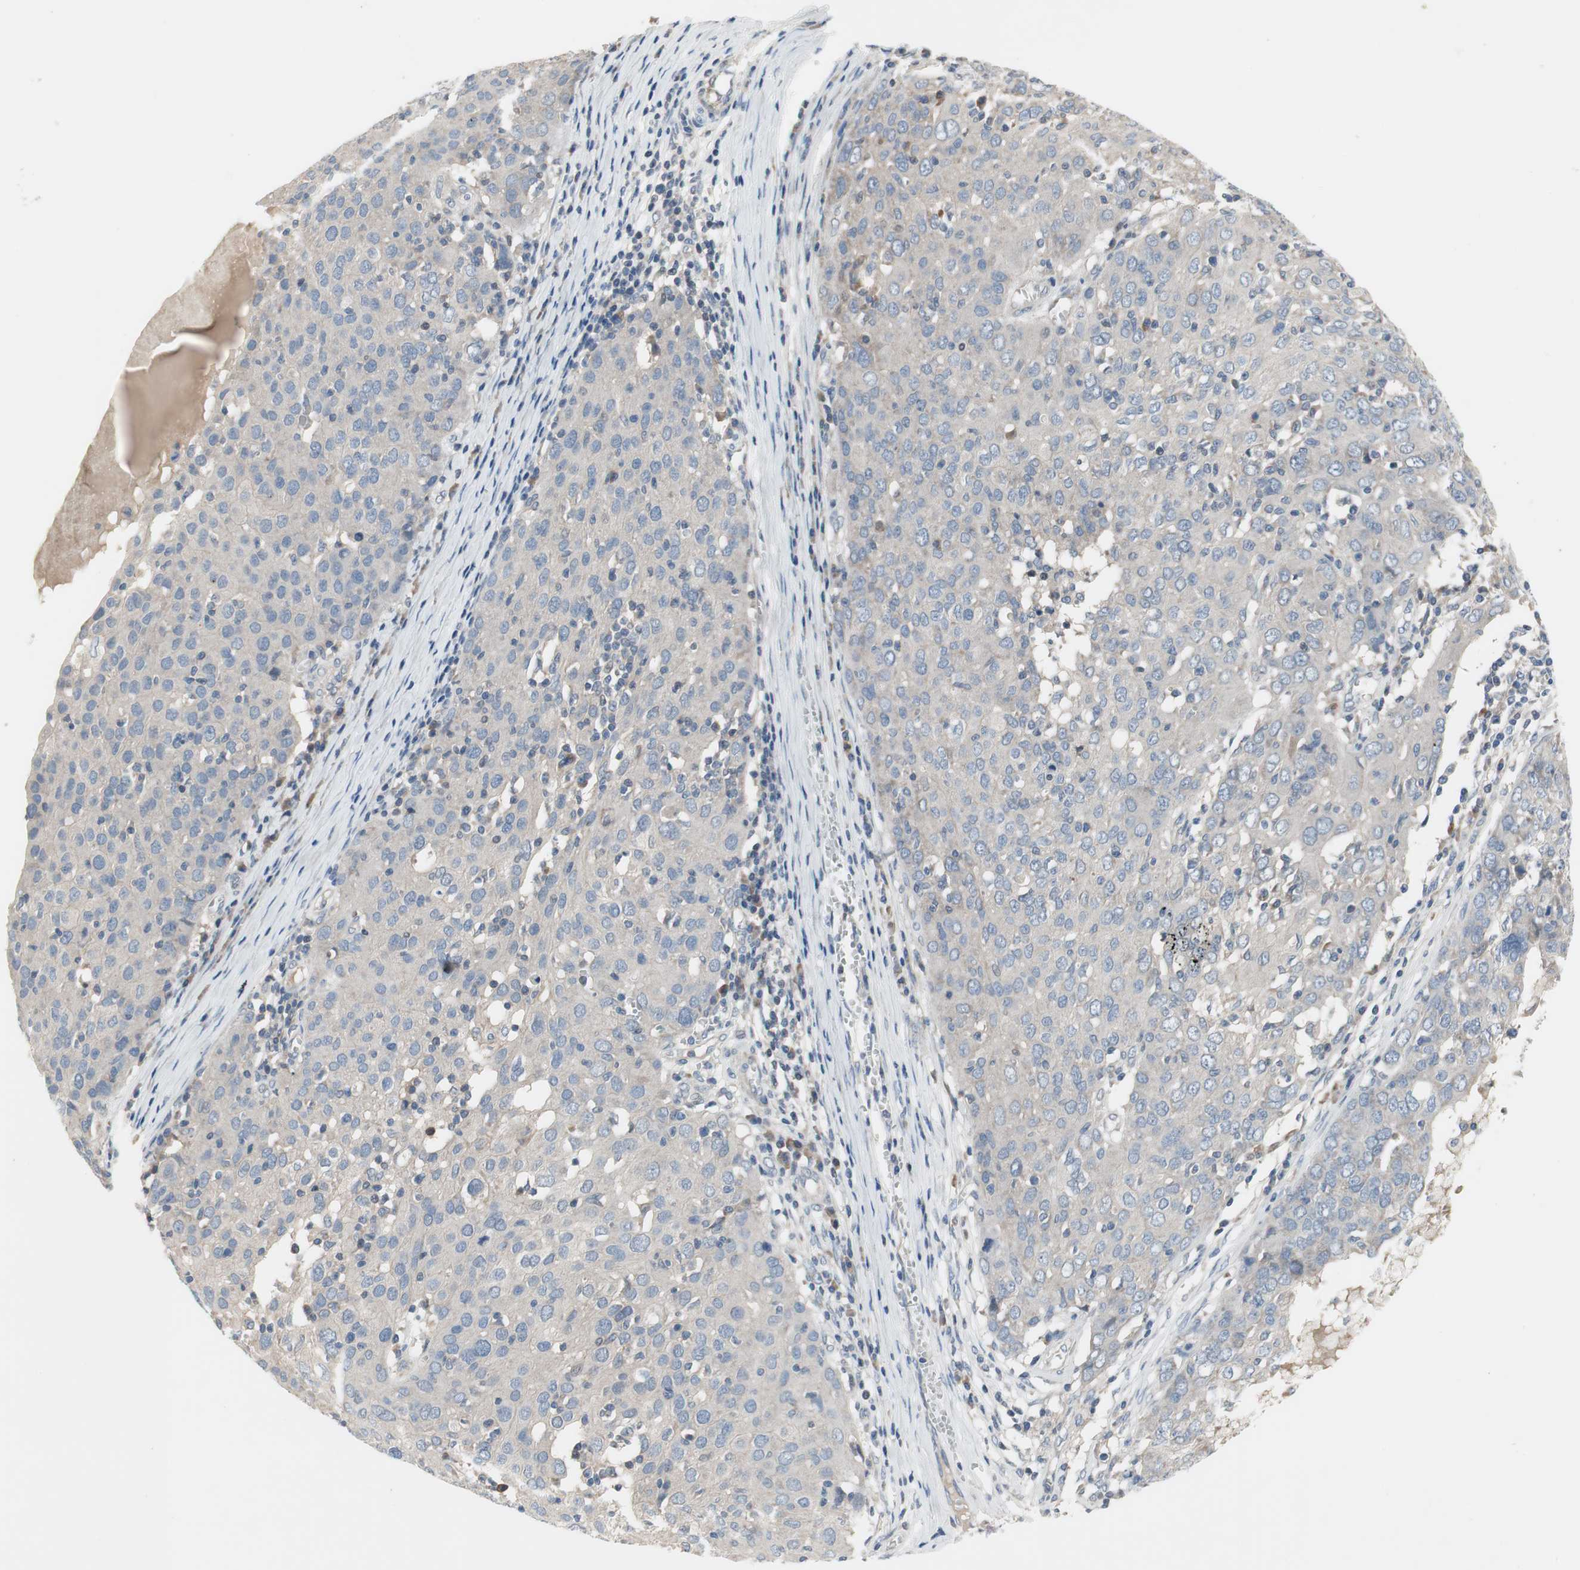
{"staining": {"intensity": "negative", "quantity": "none", "location": "none"}, "tissue": "ovarian cancer", "cell_type": "Tumor cells", "image_type": "cancer", "snomed": [{"axis": "morphology", "description": "Carcinoma, endometroid"}, {"axis": "topography", "description": "Ovary"}], "caption": "This is an immunohistochemistry (IHC) photomicrograph of ovarian endometroid carcinoma. There is no staining in tumor cells.", "gene": "TACR3", "patient": {"sex": "female", "age": 50}}